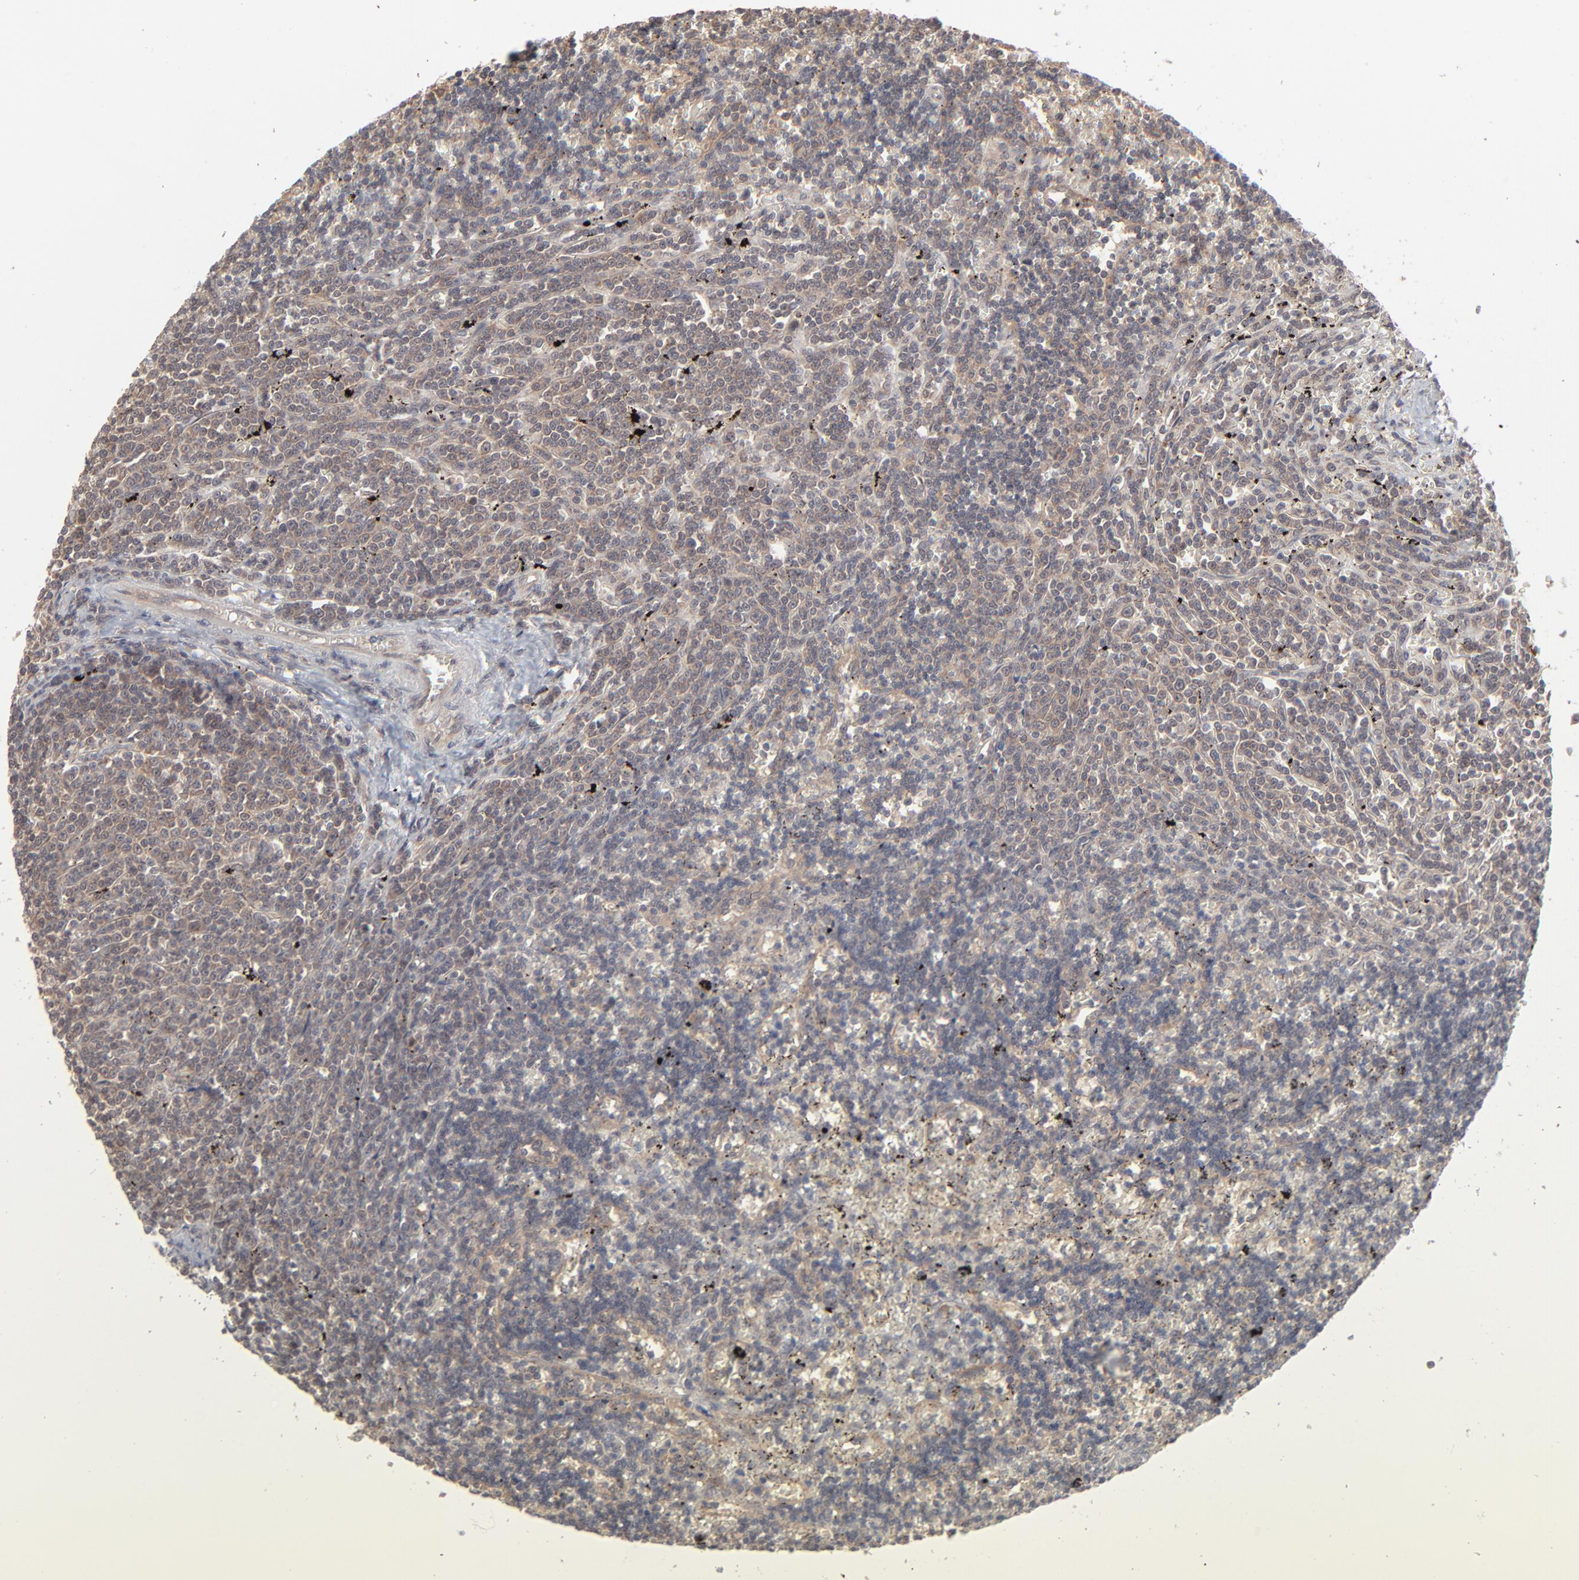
{"staining": {"intensity": "weak", "quantity": ">75%", "location": "cytoplasmic/membranous"}, "tissue": "lymphoma", "cell_type": "Tumor cells", "image_type": "cancer", "snomed": [{"axis": "morphology", "description": "Malignant lymphoma, non-Hodgkin's type, Low grade"}, {"axis": "topography", "description": "Spleen"}], "caption": "Immunohistochemistry (IHC) of low-grade malignant lymphoma, non-Hodgkin's type displays low levels of weak cytoplasmic/membranous expression in approximately >75% of tumor cells.", "gene": "SCFD1", "patient": {"sex": "male", "age": 60}}